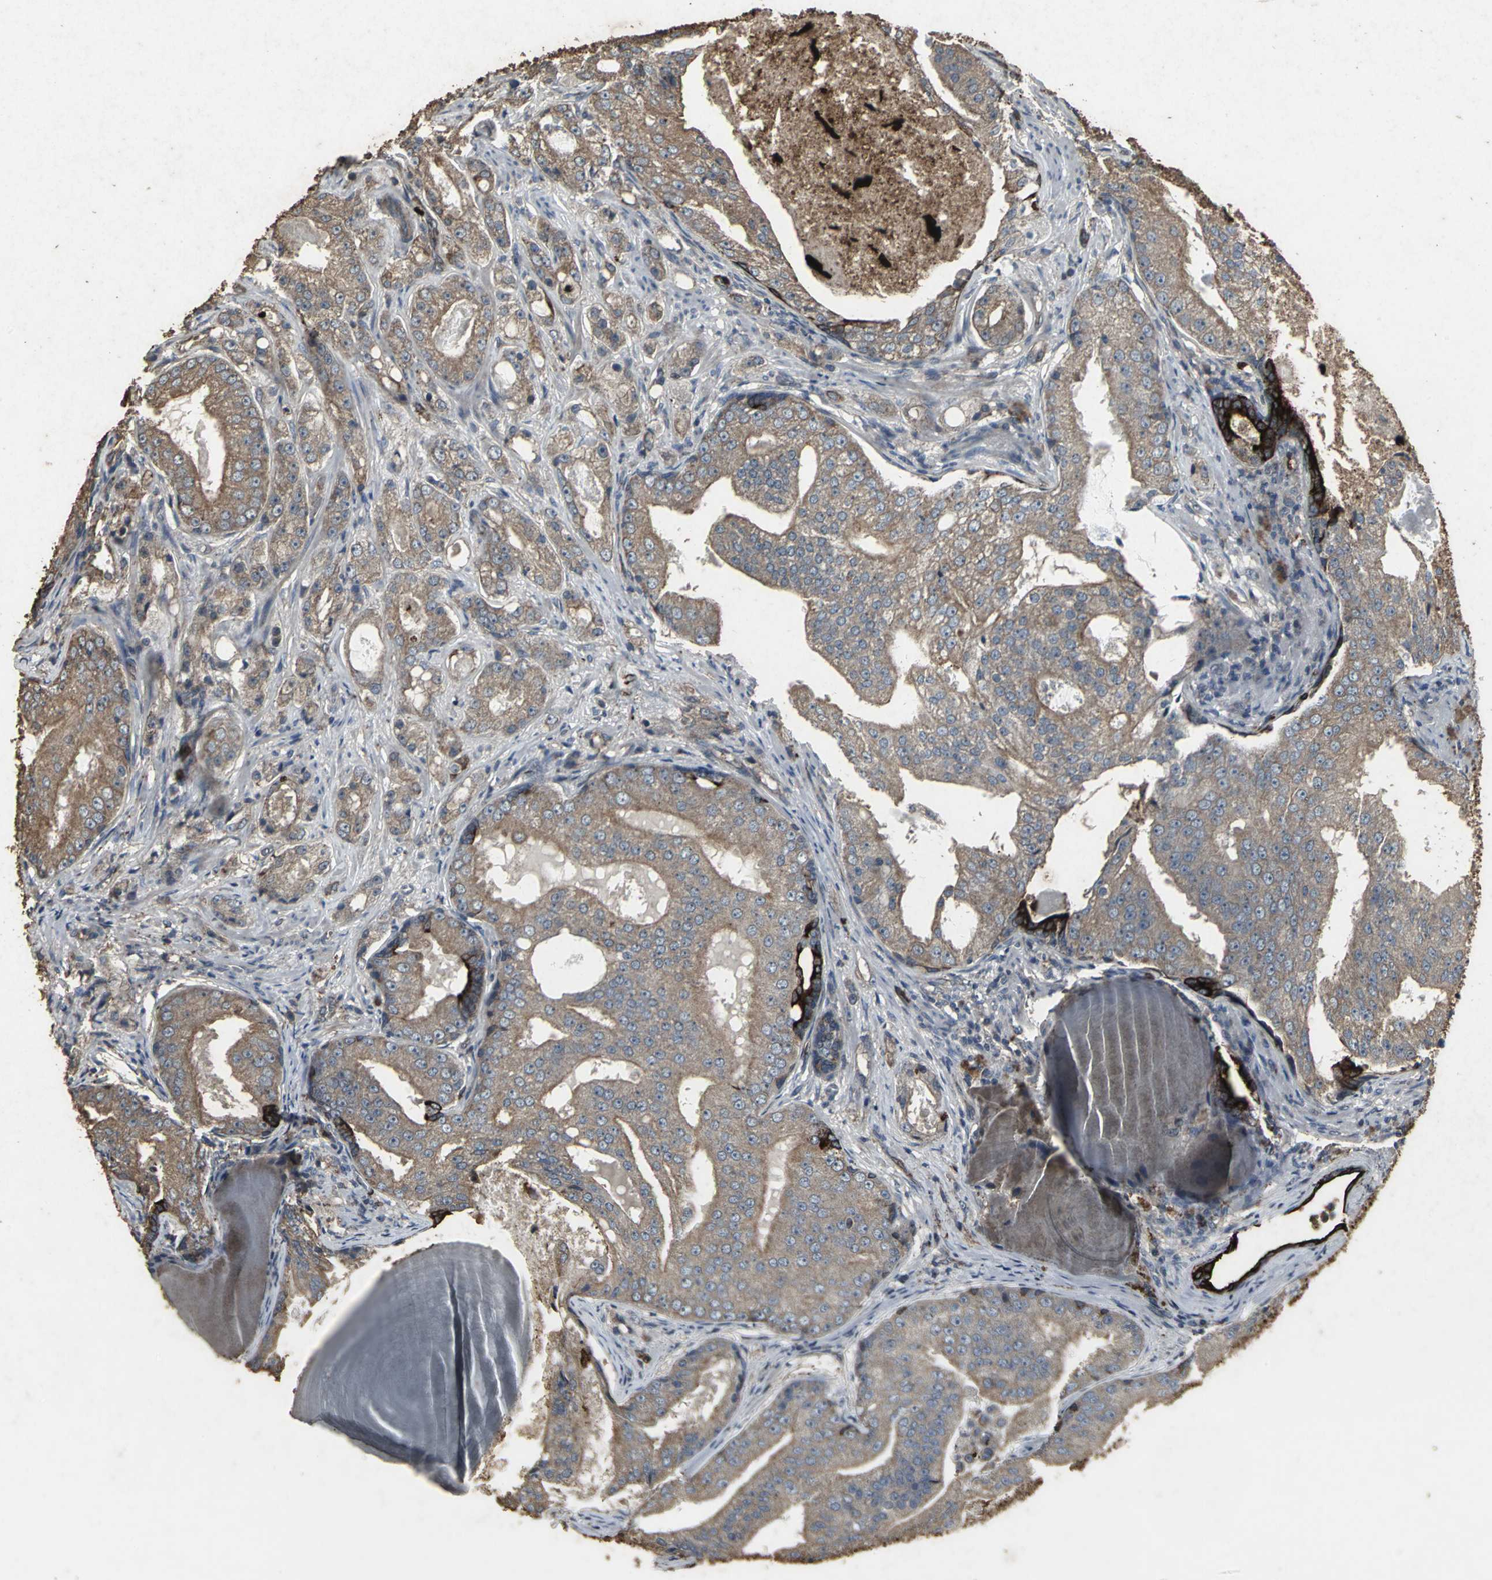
{"staining": {"intensity": "strong", "quantity": ">75%", "location": "cytoplasmic/membranous"}, "tissue": "prostate cancer", "cell_type": "Tumor cells", "image_type": "cancer", "snomed": [{"axis": "morphology", "description": "Adenocarcinoma, High grade"}, {"axis": "topography", "description": "Prostate"}], "caption": "This is an image of immunohistochemistry staining of prostate cancer, which shows strong staining in the cytoplasmic/membranous of tumor cells.", "gene": "CCR9", "patient": {"sex": "male", "age": 68}}